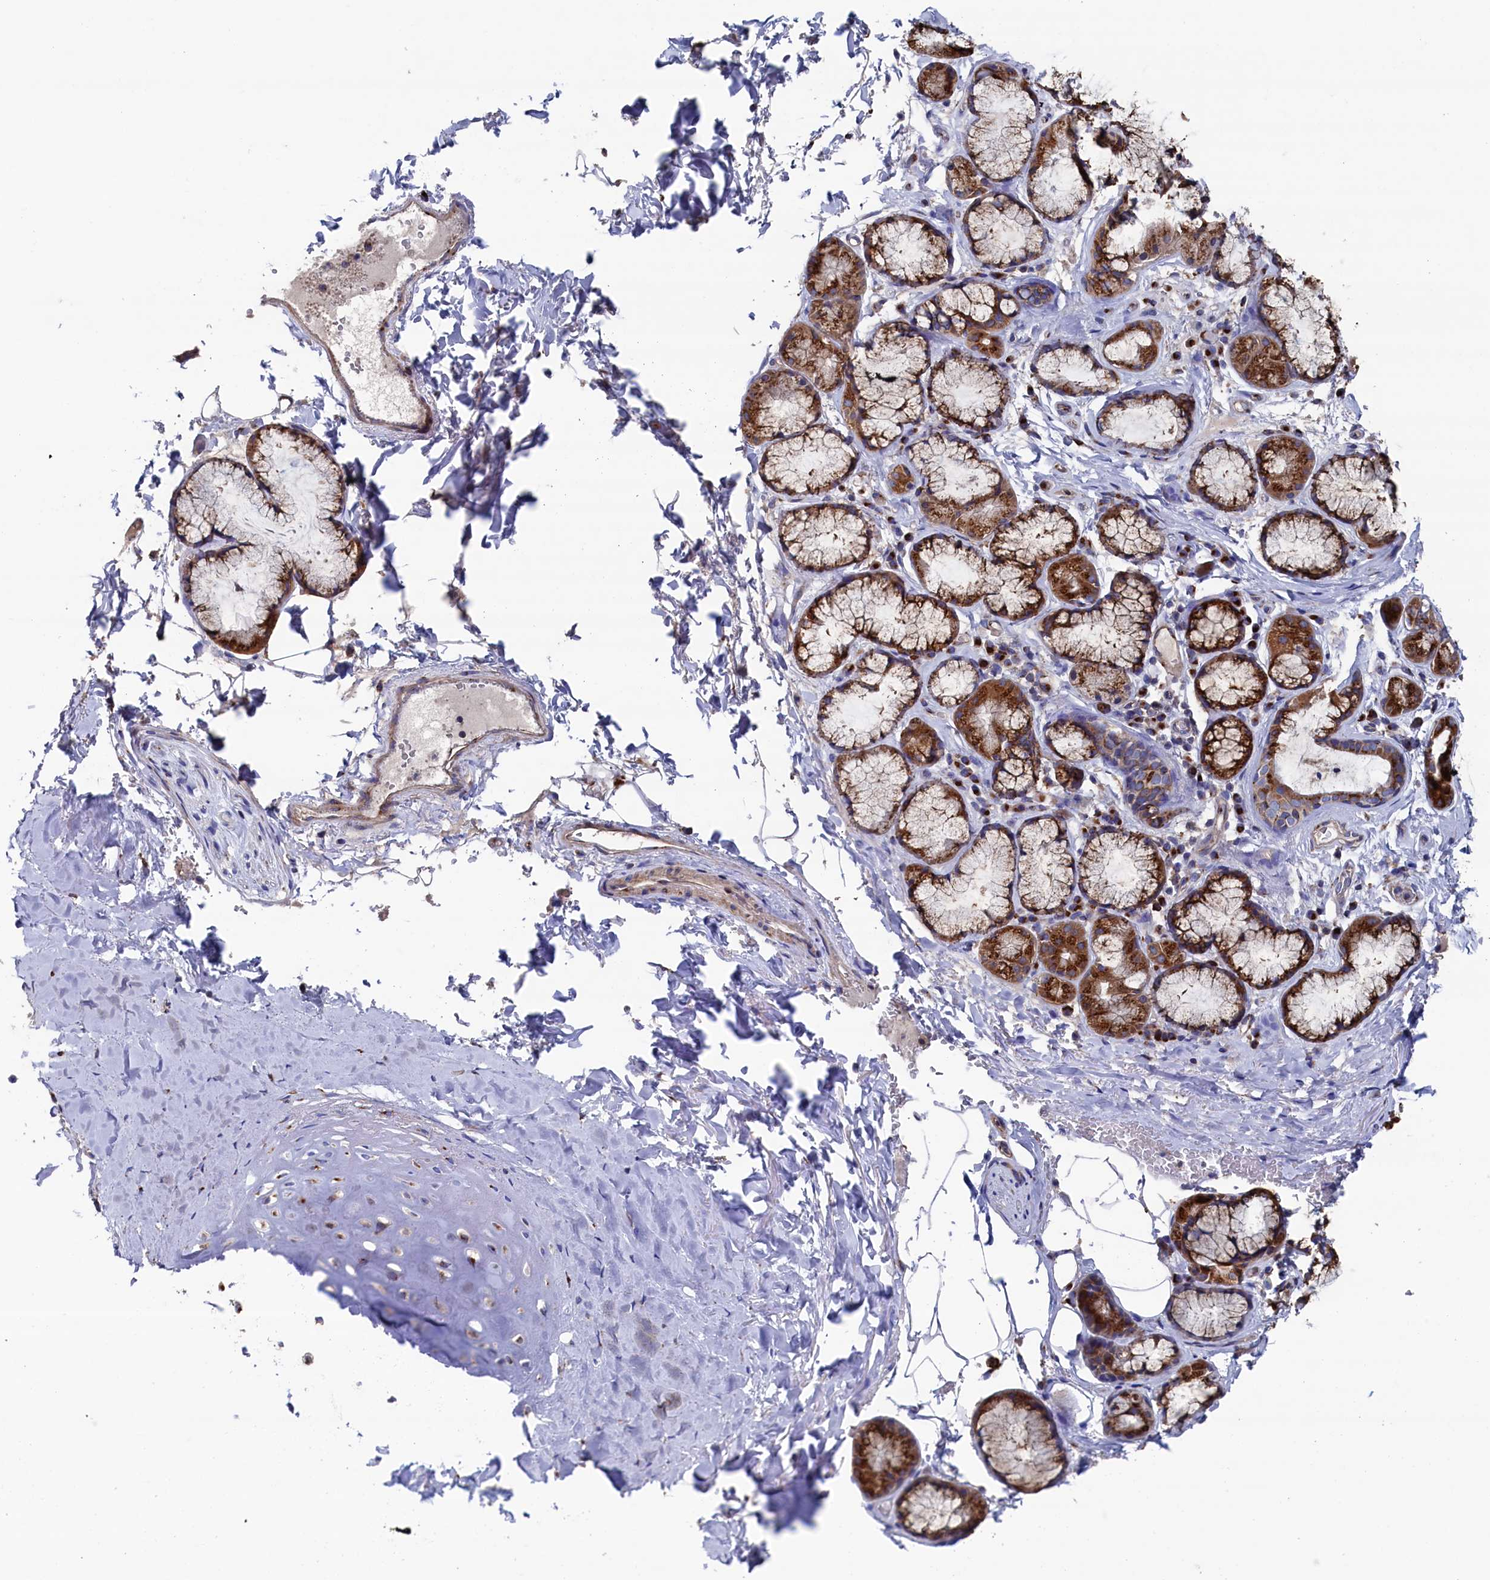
{"staining": {"intensity": "moderate", "quantity": "<25%", "location": "cytoplasmic/membranous"}, "tissue": "adipose tissue", "cell_type": "Adipocytes", "image_type": "normal", "snomed": [{"axis": "morphology", "description": "Normal tissue, NOS"}, {"axis": "topography", "description": "Cartilage tissue"}], "caption": "Adipose tissue stained with DAB immunohistochemistry displays low levels of moderate cytoplasmic/membranous staining in approximately <25% of adipocytes.", "gene": "PRRC1", "patient": {"sex": "female", "age": 63}}